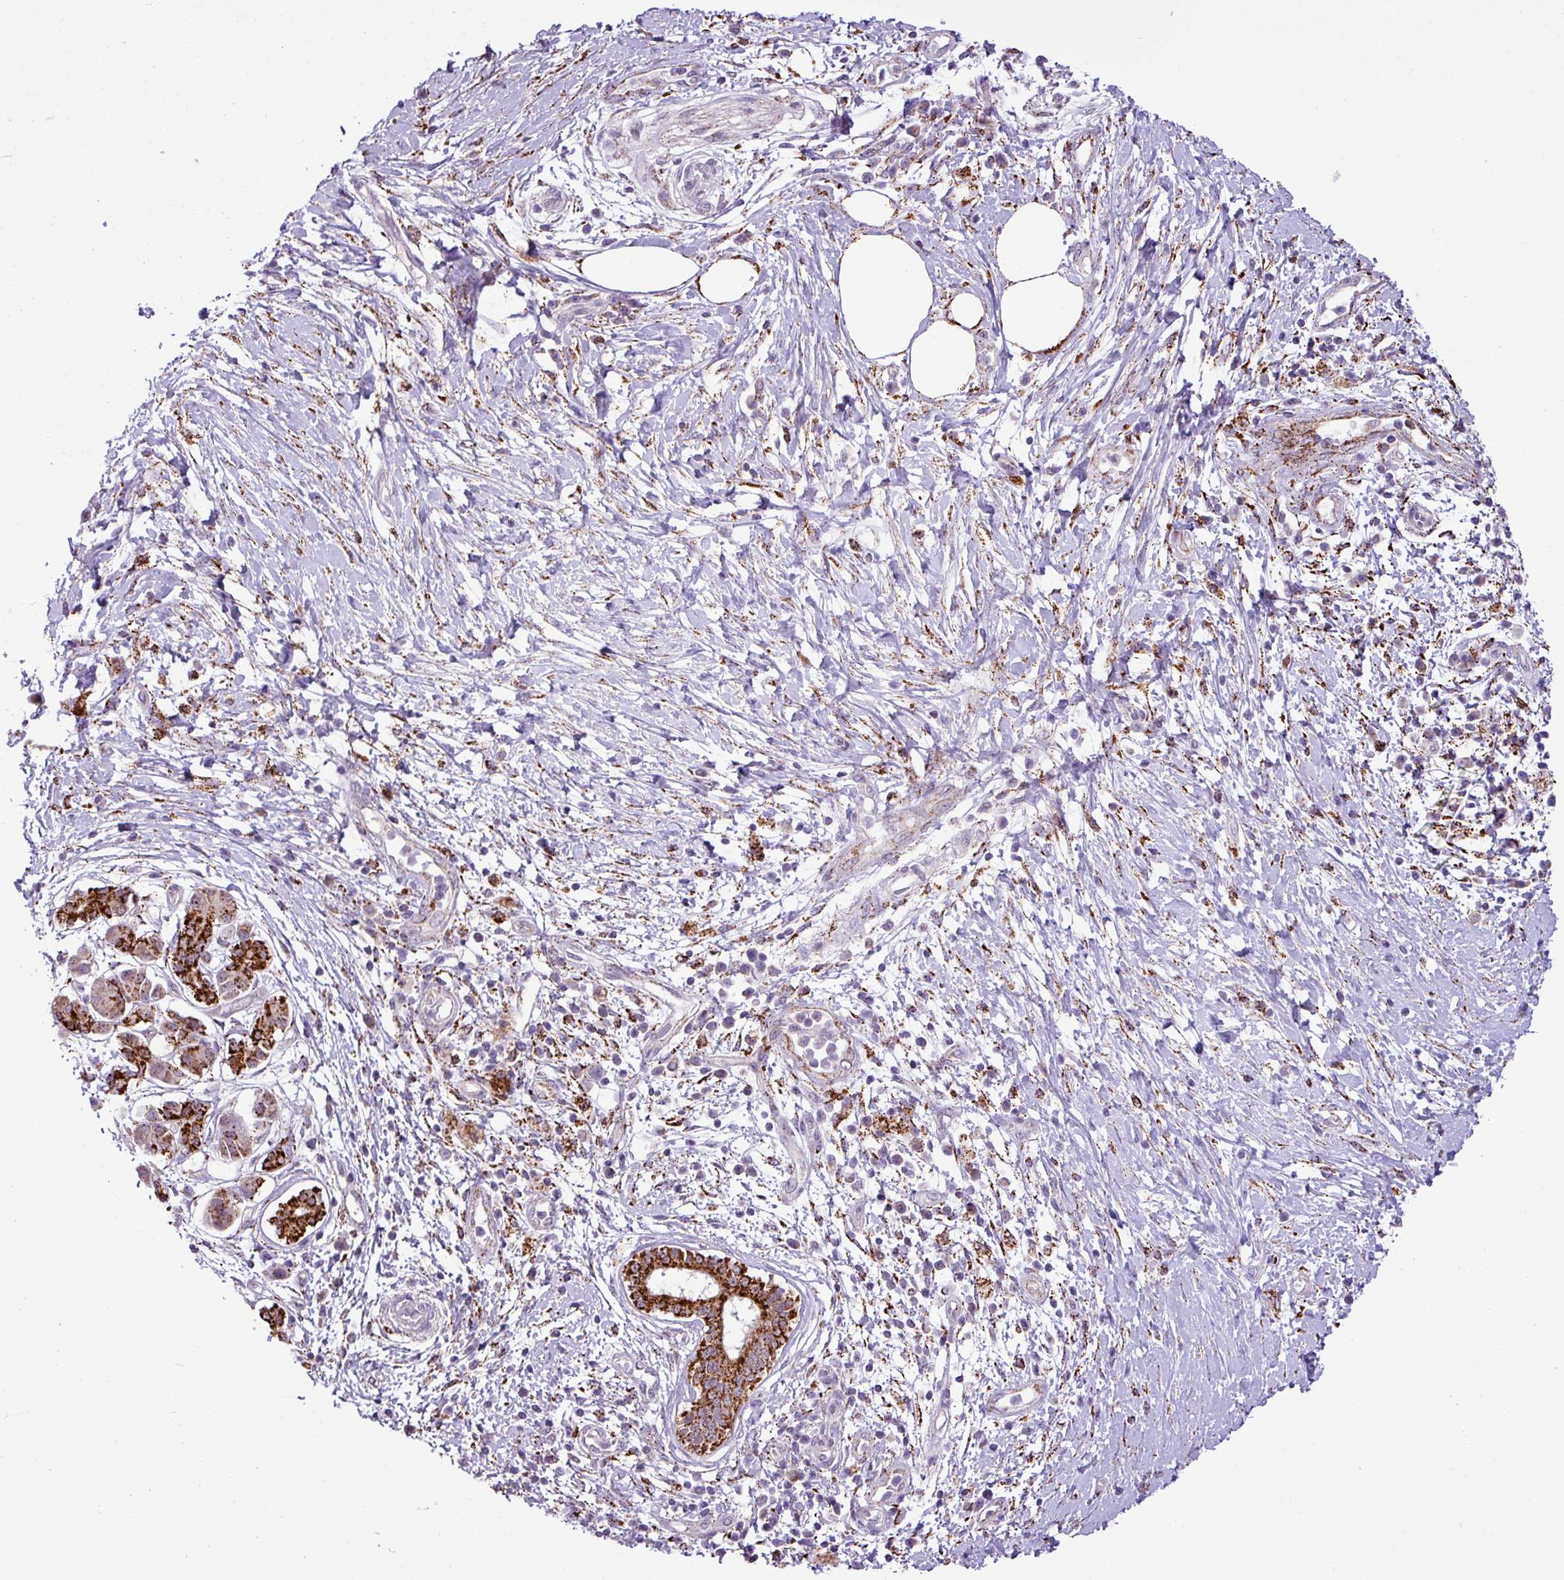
{"staining": {"intensity": "strong", "quantity": ">75%", "location": "cytoplasmic/membranous"}, "tissue": "pancreatic cancer", "cell_type": "Tumor cells", "image_type": "cancer", "snomed": [{"axis": "morphology", "description": "Adenocarcinoma, NOS"}, {"axis": "topography", "description": "Pancreas"}], "caption": "Adenocarcinoma (pancreatic) stained with a brown dye reveals strong cytoplasmic/membranous positive staining in approximately >75% of tumor cells.", "gene": "SGPP1", "patient": {"sex": "male", "age": 68}}